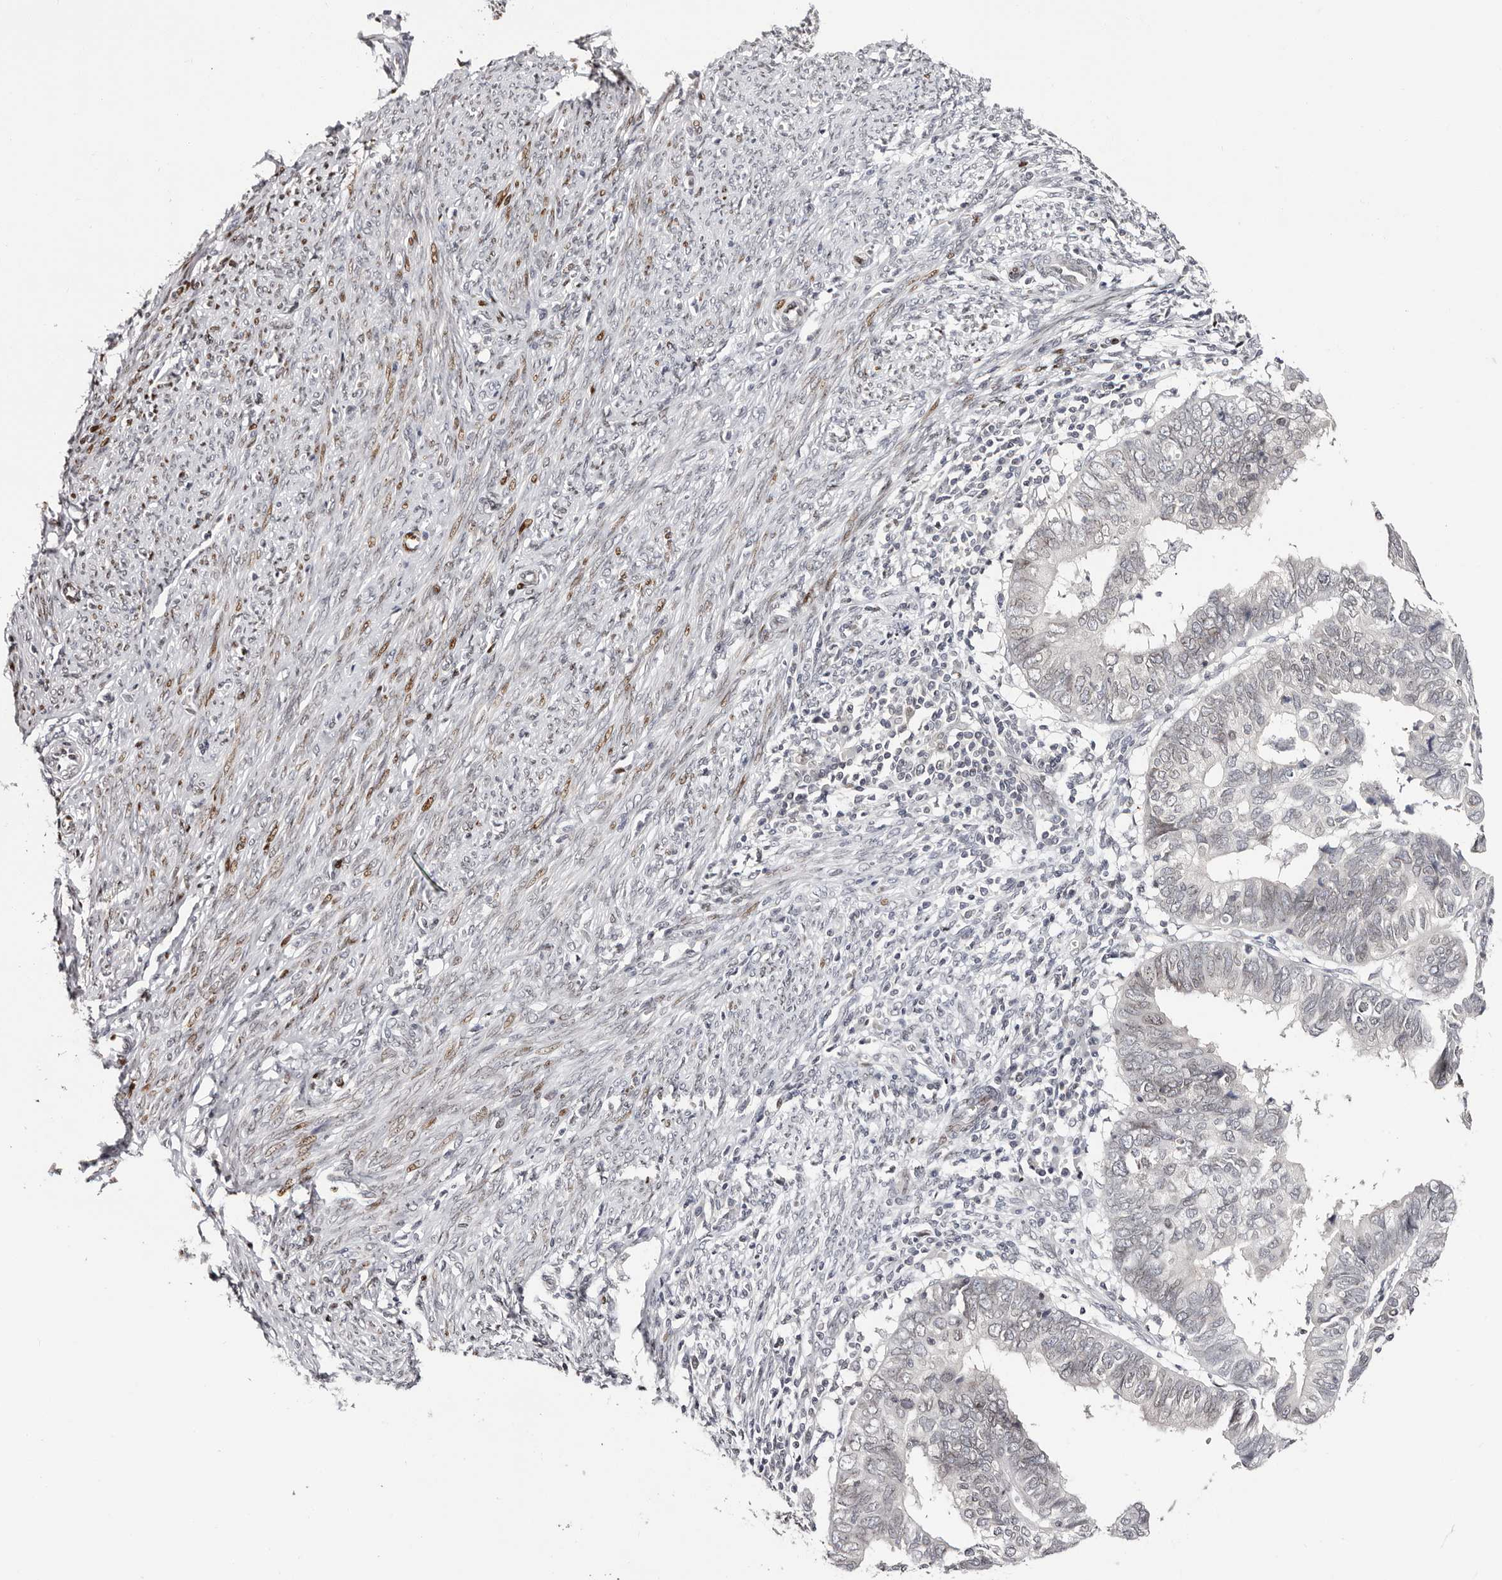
{"staining": {"intensity": "weak", "quantity": "25%-75%", "location": "cytoplasmic/membranous,nuclear"}, "tissue": "endometrial cancer", "cell_type": "Tumor cells", "image_type": "cancer", "snomed": [{"axis": "morphology", "description": "Adenocarcinoma, NOS"}, {"axis": "topography", "description": "Uterus"}], "caption": "The immunohistochemical stain highlights weak cytoplasmic/membranous and nuclear expression in tumor cells of endometrial cancer tissue.", "gene": "NUP153", "patient": {"sex": "female", "age": 77}}